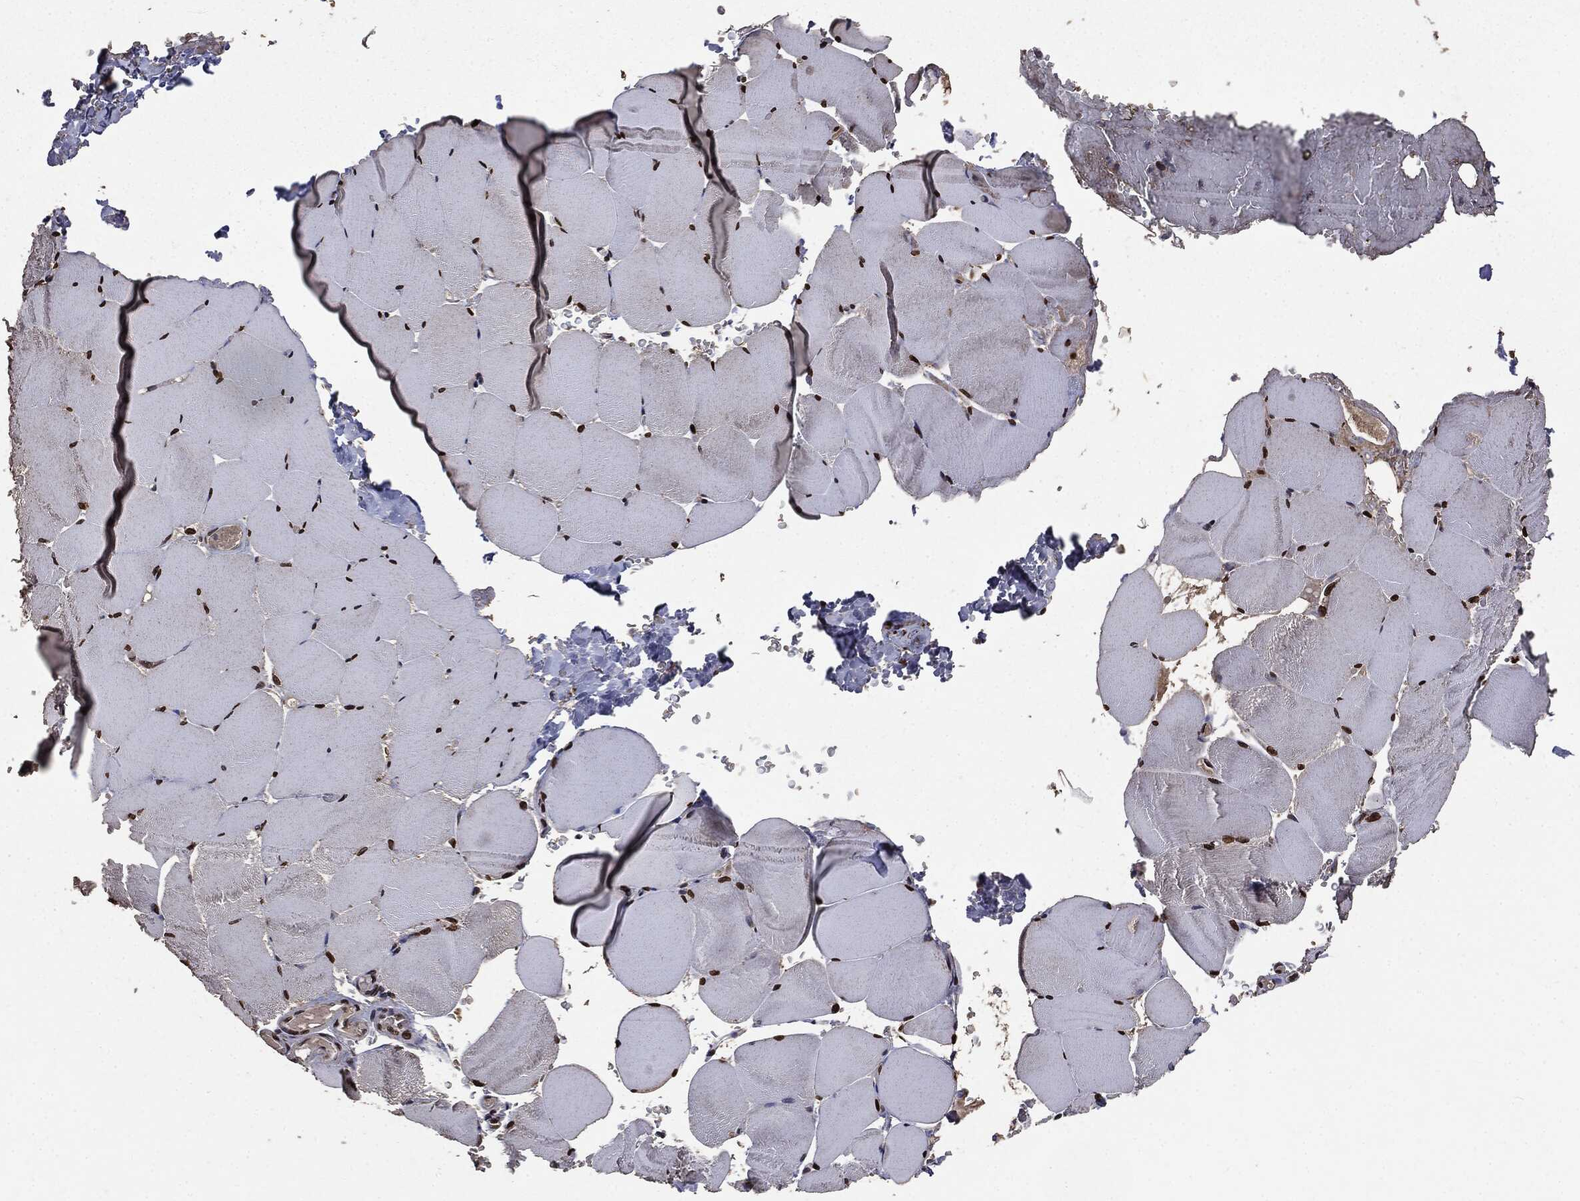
{"staining": {"intensity": "strong", "quantity": "25%-75%", "location": "nuclear"}, "tissue": "skeletal muscle", "cell_type": "Myocytes", "image_type": "normal", "snomed": [{"axis": "morphology", "description": "Normal tissue, NOS"}, {"axis": "topography", "description": "Skeletal muscle"}], "caption": "The immunohistochemical stain highlights strong nuclear positivity in myocytes of unremarkable skeletal muscle. Immunohistochemistry stains the protein in brown and the nuclei are stained blue.", "gene": "PPP6R2", "patient": {"sex": "female", "age": 37}}